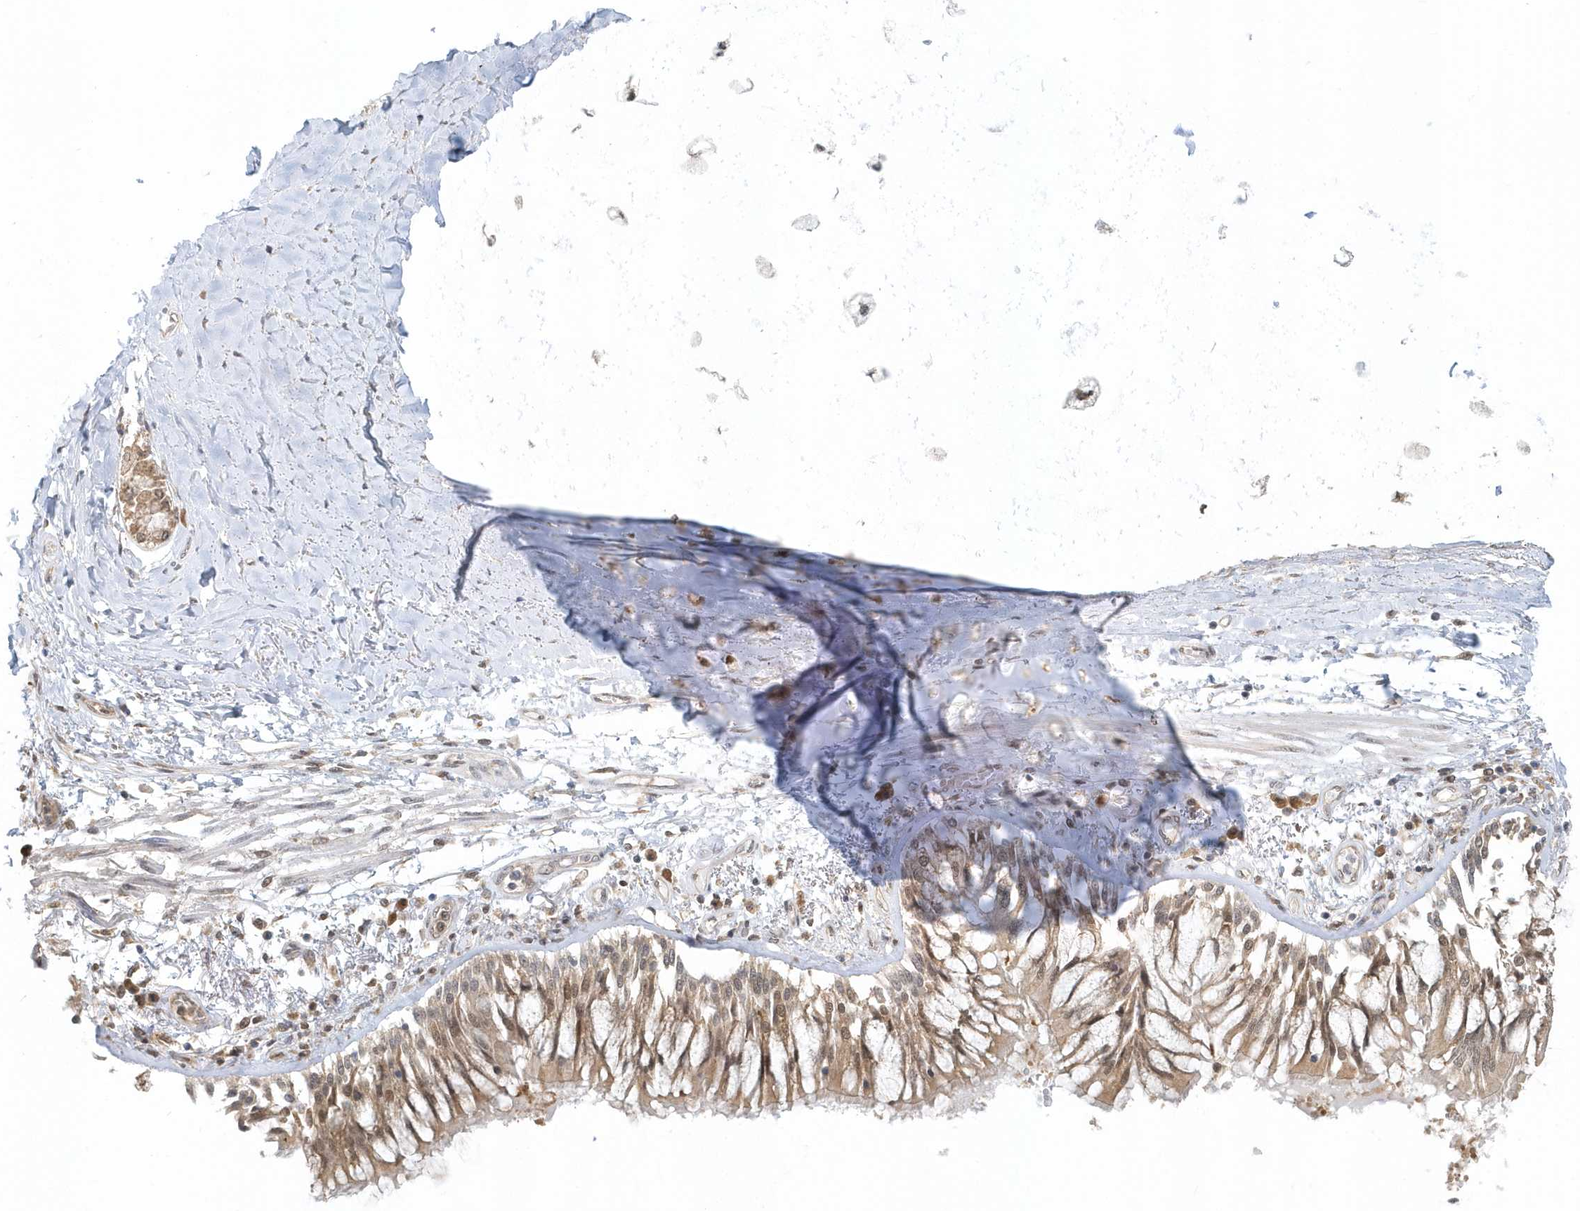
{"staining": {"intensity": "moderate", "quantity": ">75%", "location": "nuclear"}, "tissue": "adipose tissue", "cell_type": "Adipocytes", "image_type": "normal", "snomed": [{"axis": "morphology", "description": "Normal tissue, NOS"}, {"axis": "topography", "description": "Cartilage tissue"}, {"axis": "topography", "description": "Bronchus"}, {"axis": "topography", "description": "Lung"}, {"axis": "topography", "description": "Peripheral nerve tissue"}], "caption": "Approximately >75% of adipocytes in benign human adipose tissue exhibit moderate nuclear protein positivity as visualized by brown immunohistochemical staining.", "gene": "PSMD6", "patient": {"sex": "female", "age": 49}}